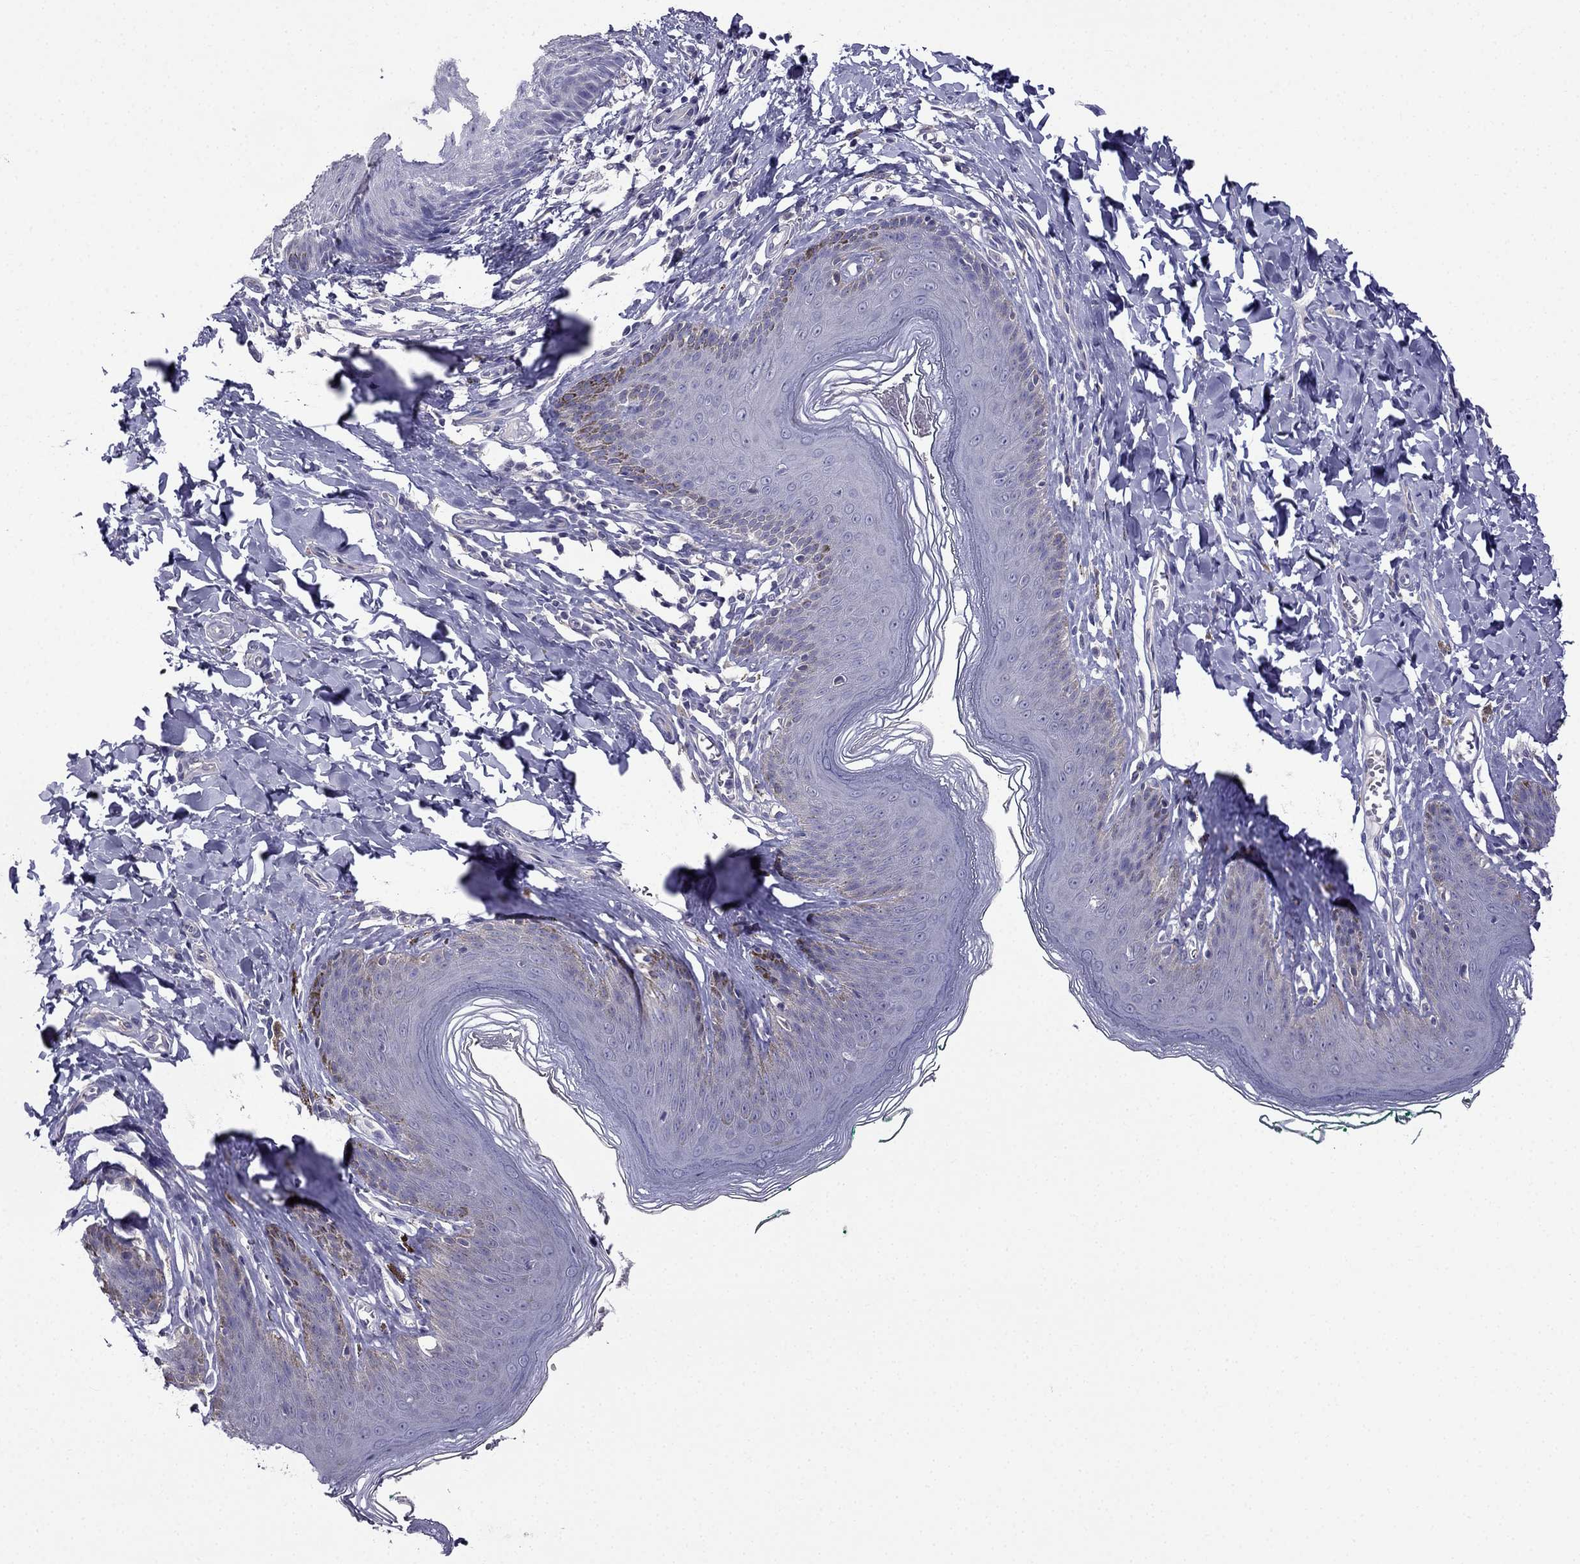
{"staining": {"intensity": "negative", "quantity": "none", "location": "none"}, "tissue": "skin", "cell_type": "Epidermal cells", "image_type": "normal", "snomed": [{"axis": "morphology", "description": "Normal tissue, NOS"}, {"axis": "topography", "description": "Vulva"}, {"axis": "topography", "description": "Peripheral nerve tissue"}], "caption": "This is a histopathology image of immunohistochemistry (IHC) staining of normal skin, which shows no expression in epidermal cells. The staining is performed using DAB brown chromogen with nuclei counter-stained in using hematoxylin.", "gene": "SCNN1D", "patient": {"sex": "female", "age": 66}}